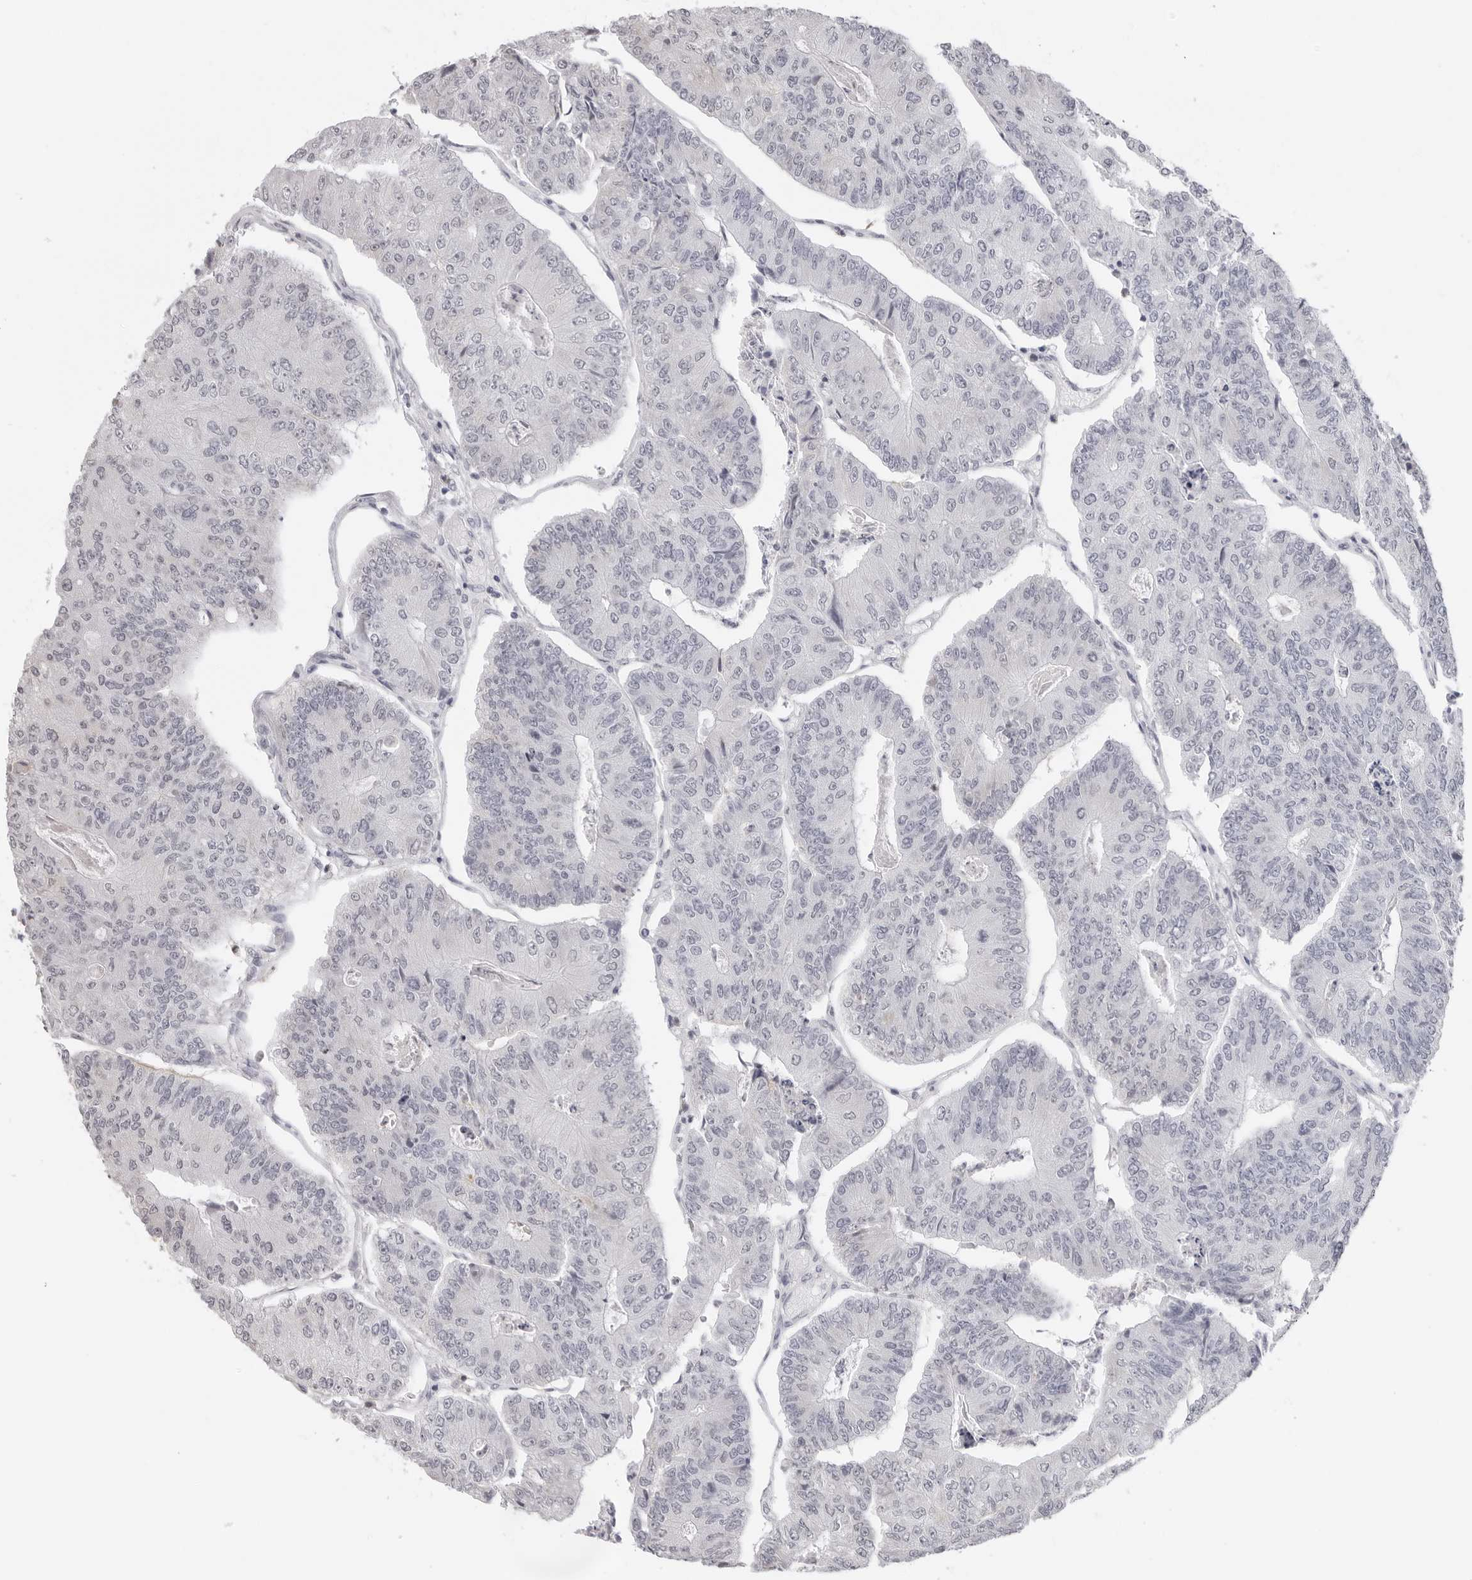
{"staining": {"intensity": "negative", "quantity": "none", "location": "none"}, "tissue": "colorectal cancer", "cell_type": "Tumor cells", "image_type": "cancer", "snomed": [{"axis": "morphology", "description": "Adenocarcinoma, NOS"}, {"axis": "topography", "description": "Colon"}], "caption": "An immunohistochemistry (IHC) micrograph of colorectal cancer (adenocarcinoma) is shown. There is no staining in tumor cells of colorectal cancer (adenocarcinoma).", "gene": "AGMAT", "patient": {"sex": "female", "age": 67}}